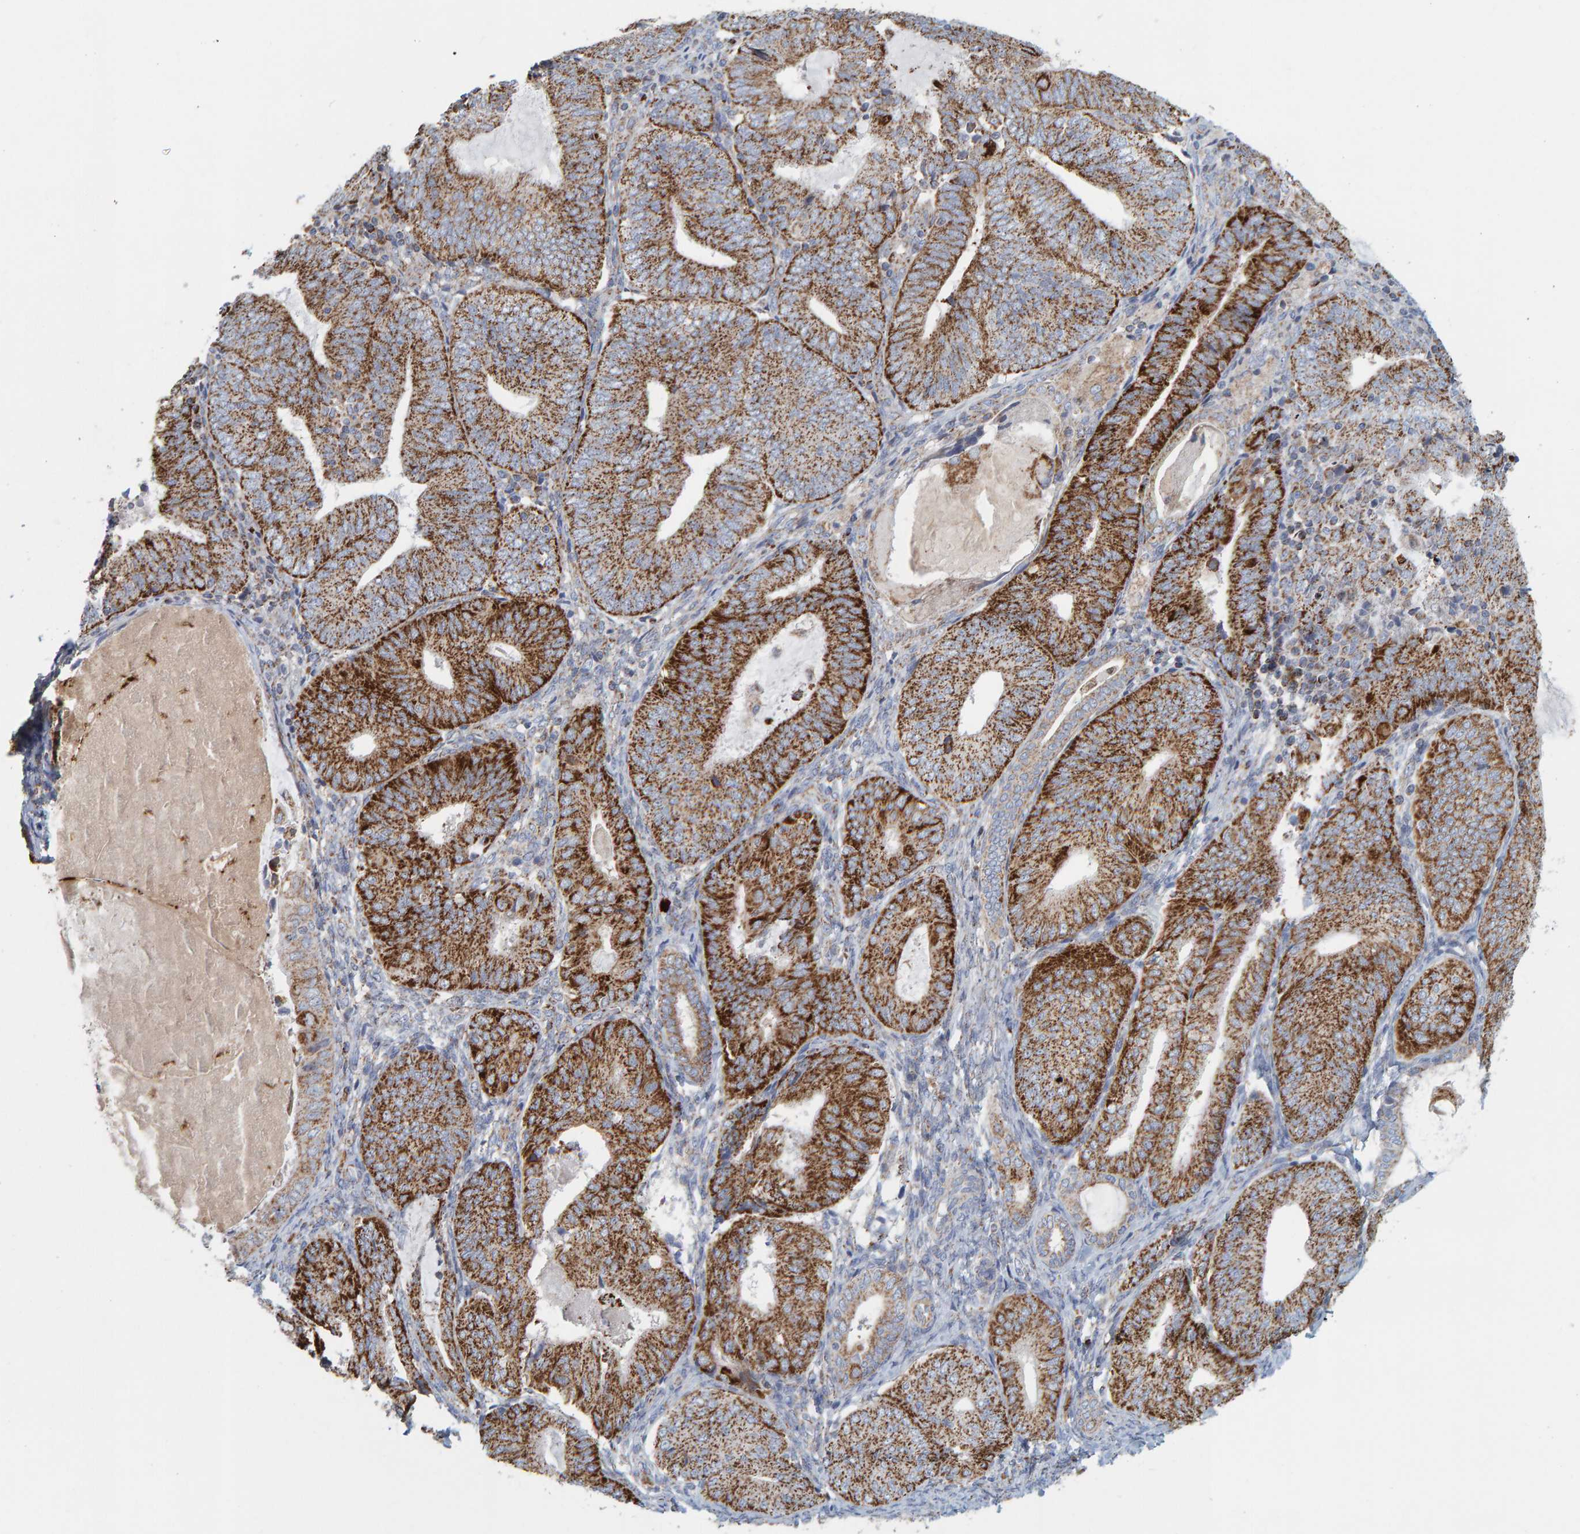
{"staining": {"intensity": "strong", "quantity": ">75%", "location": "cytoplasmic/membranous"}, "tissue": "endometrial cancer", "cell_type": "Tumor cells", "image_type": "cancer", "snomed": [{"axis": "morphology", "description": "Adenocarcinoma, NOS"}, {"axis": "topography", "description": "Endometrium"}], "caption": "A high amount of strong cytoplasmic/membranous staining is identified in about >75% of tumor cells in endometrial adenocarcinoma tissue.", "gene": "B9D1", "patient": {"sex": "female", "age": 81}}